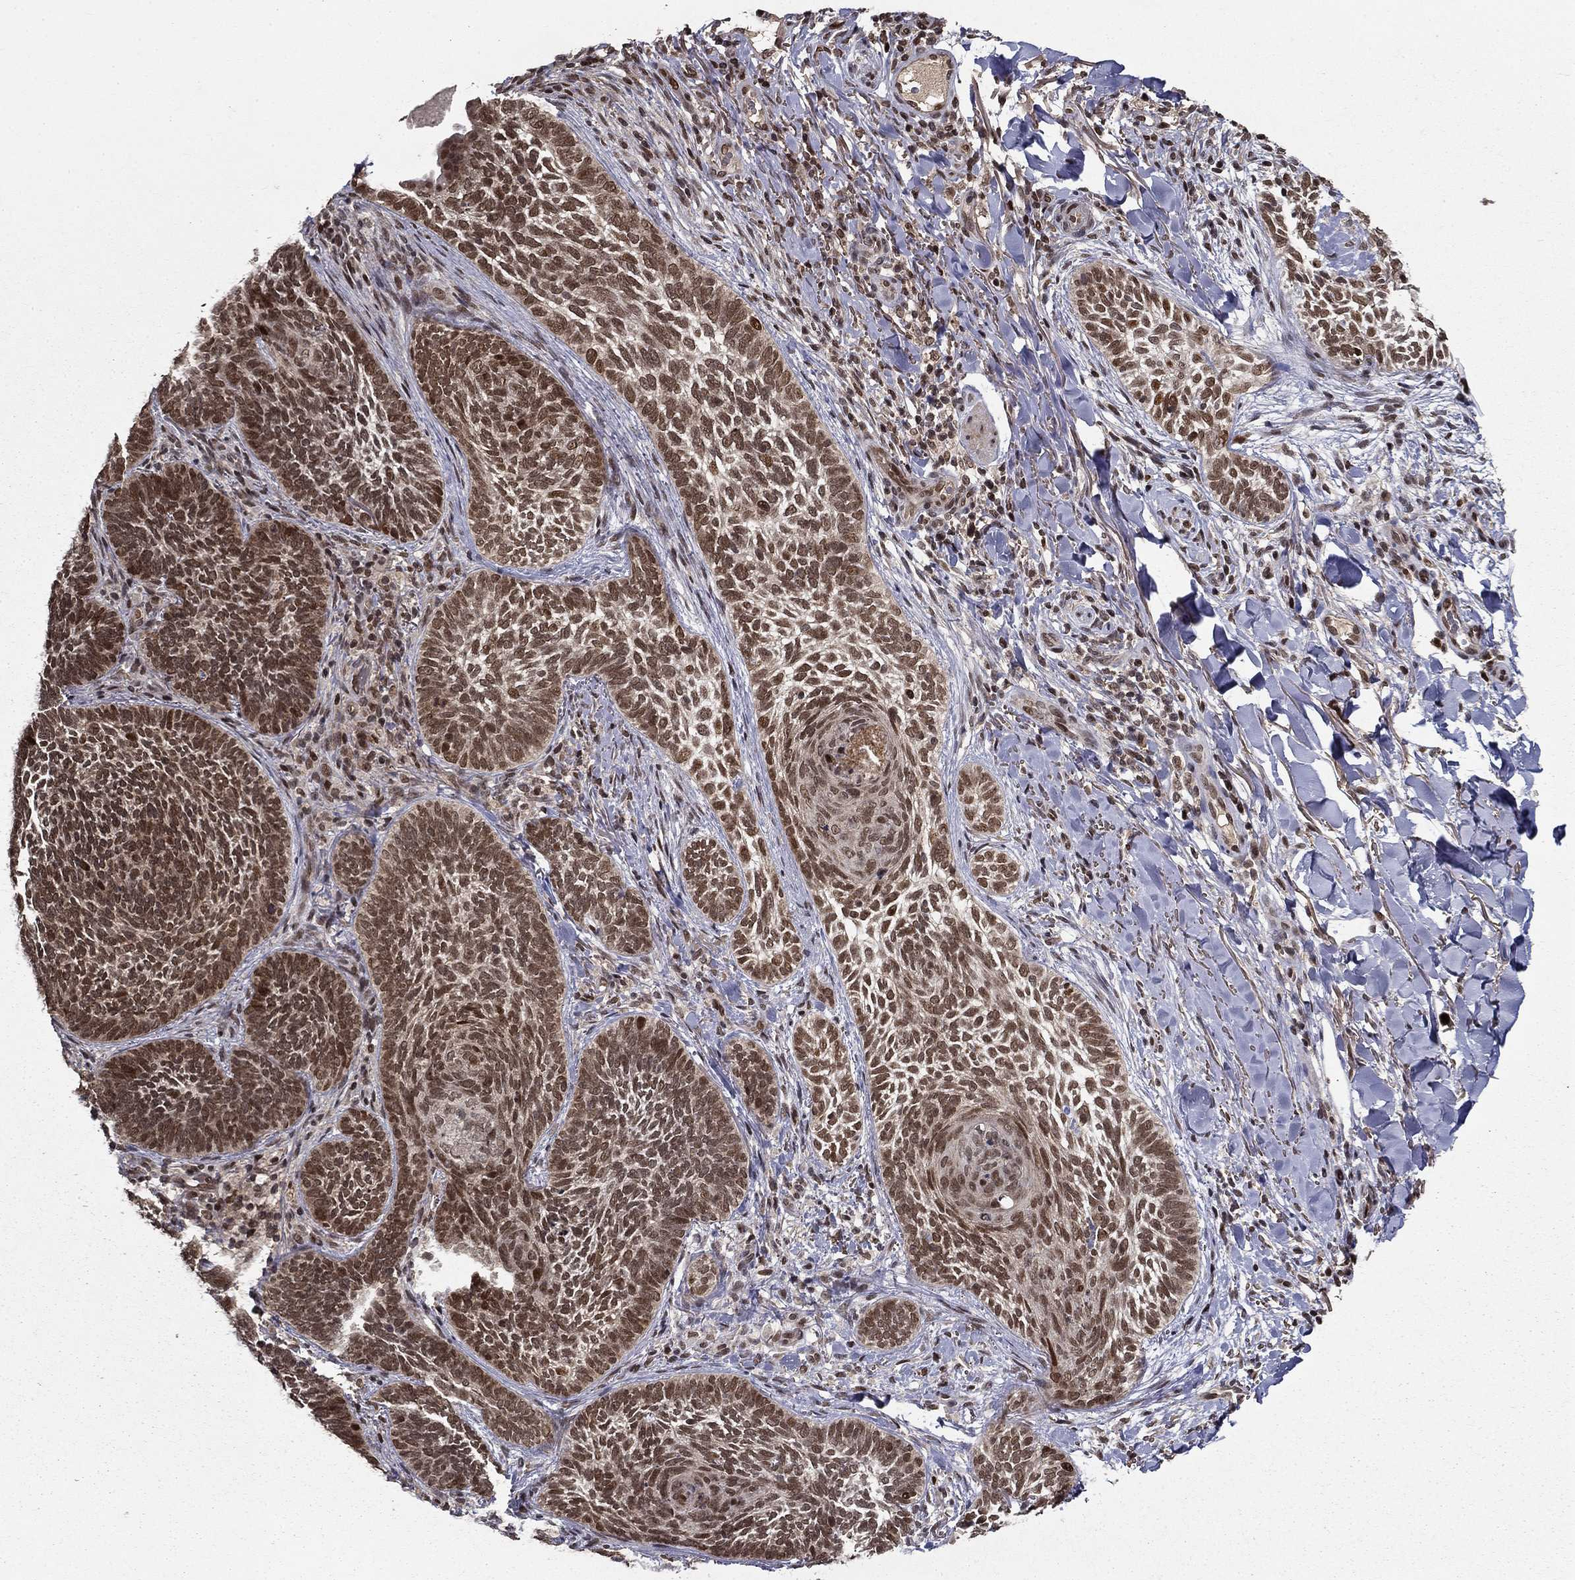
{"staining": {"intensity": "moderate", "quantity": ">75%", "location": "nuclear"}, "tissue": "skin cancer", "cell_type": "Tumor cells", "image_type": "cancer", "snomed": [{"axis": "morphology", "description": "Normal tissue, NOS"}, {"axis": "morphology", "description": "Basal cell carcinoma"}, {"axis": "topography", "description": "Skin"}], "caption": "Skin cancer was stained to show a protein in brown. There is medium levels of moderate nuclear expression in approximately >75% of tumor cells. (brown staining indicates protein expression, while blue staining denotes nuclei).", "gene": "CDCA7L", "patient": {"sex": "male", "age": 46}}